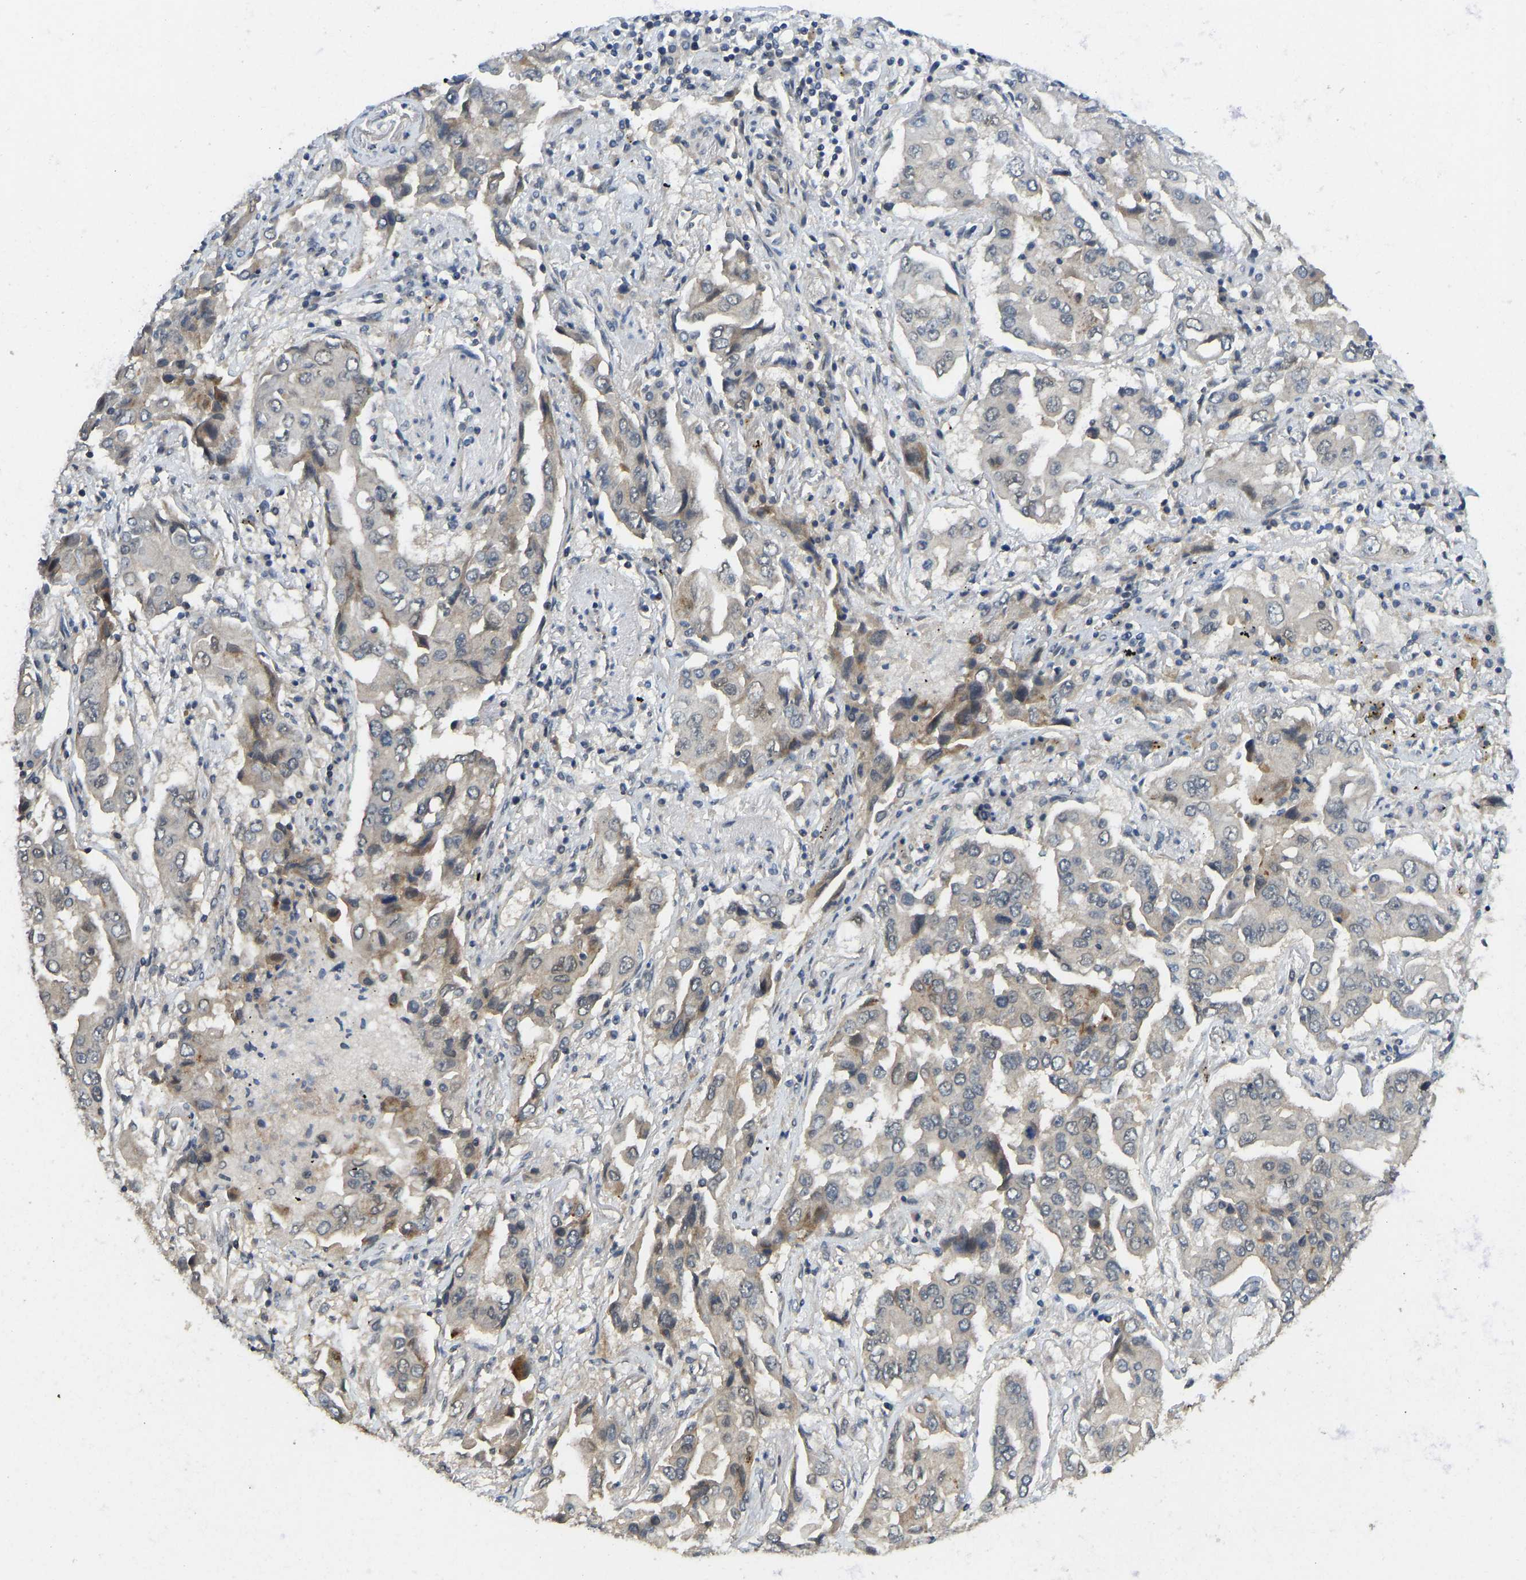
{"staining": {"intensity": "moderate", "quantity": "<25%", "location": "cytoplasmic/membranous"}, "tissue": "lung cancer", "cell_type": "Tumor cells", "image_type": "cancer", "snomed": [{"axis": "morphology", "description": "Adenocarcinoma, NOS"}, {"axis": "topography", "description": "Lung"}], "caption": "This image reveals immunohistochemistry (IHC) staining of lung cancer (adenocarcinoma), with low moderate cytoplasmic/membranous expression in approximately <25% of tumor cells.", "gene": "NDRG3", "patient": {"sex": "female", "age": 65}}